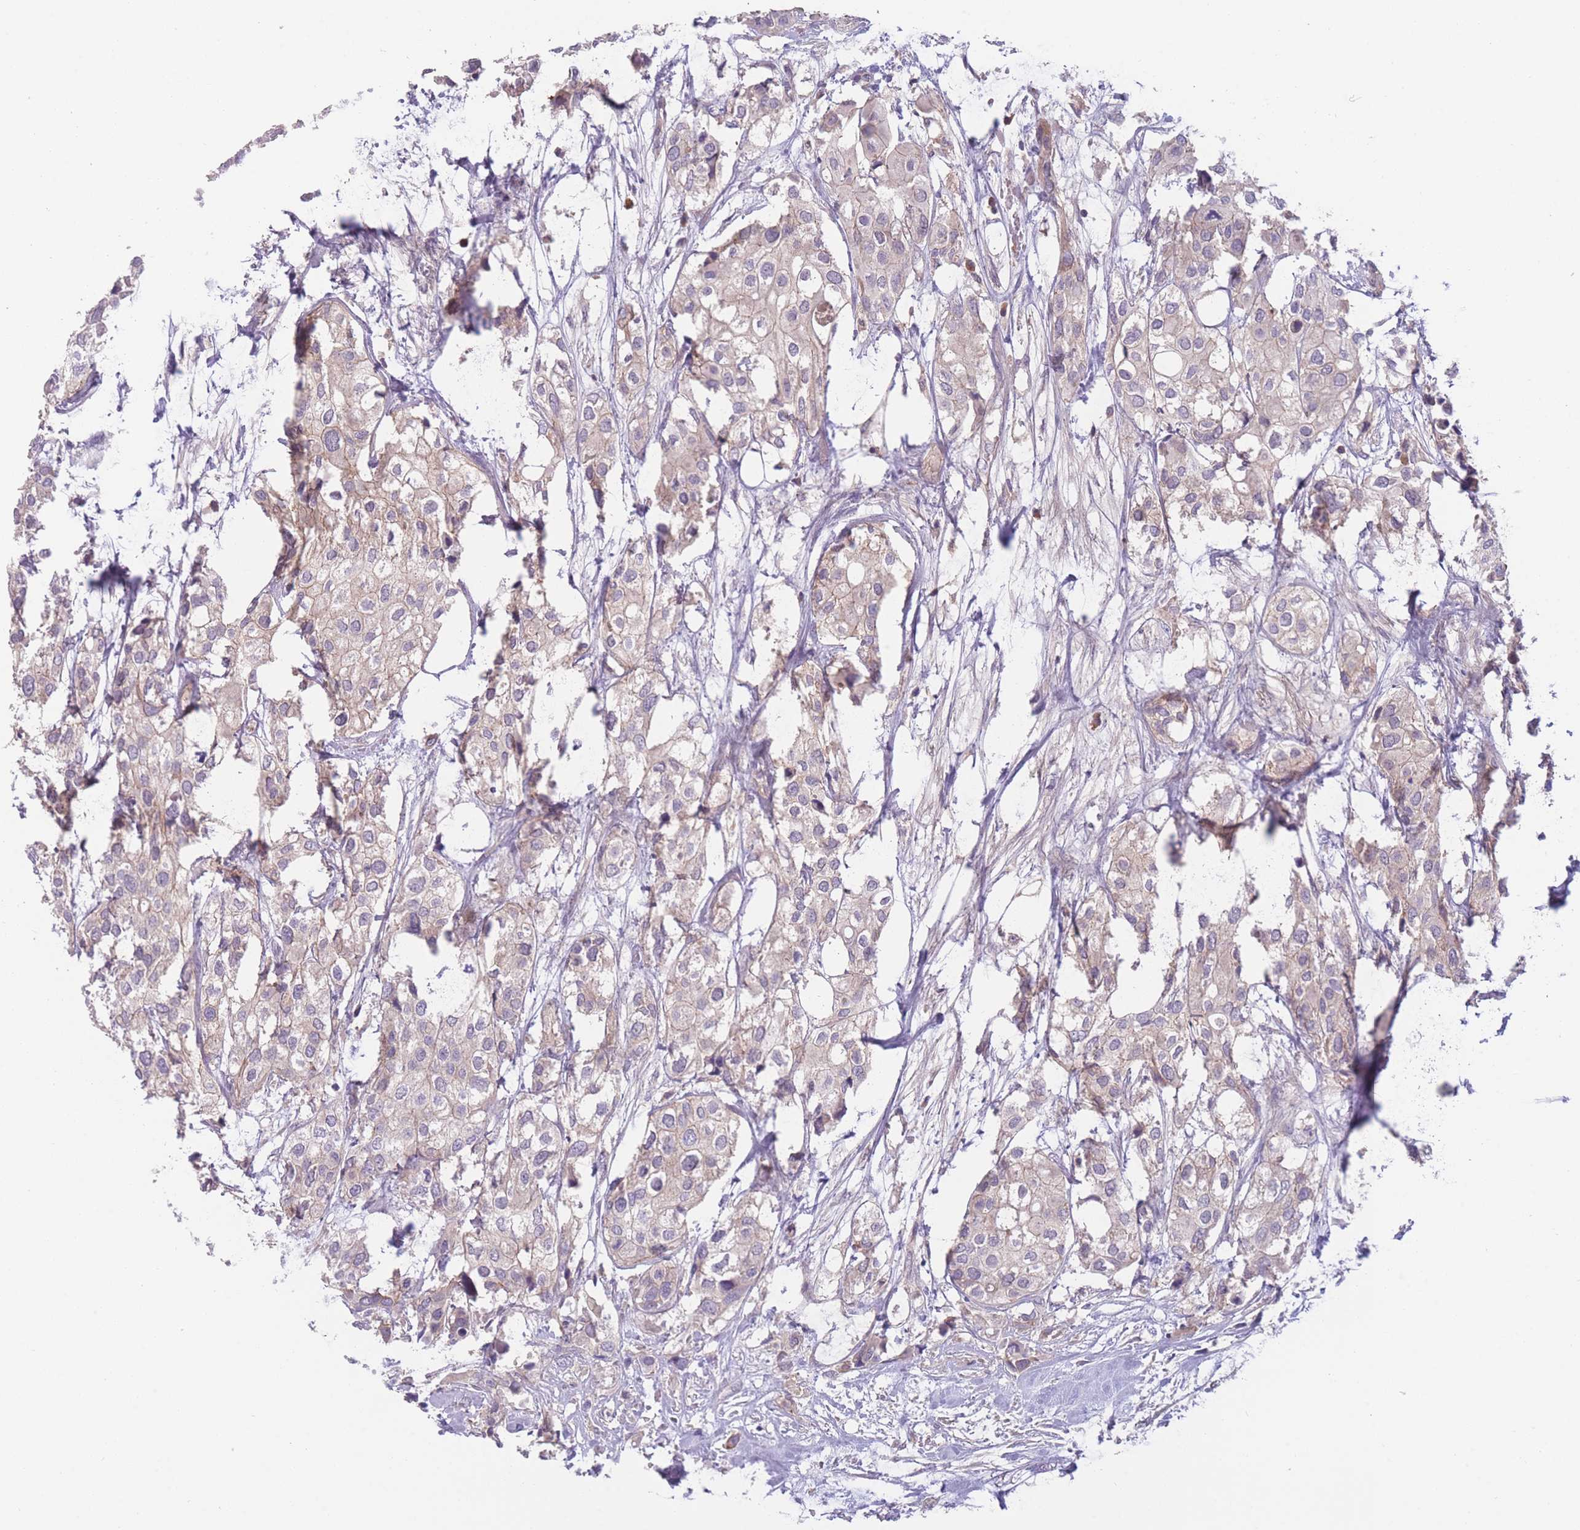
{"staining": {"intensity": "weak", "quantity": ">75%", "location": "cytoplasmic/membranous"}, "tissue": "urothelial cancer", "cell_type": "Tumor cells", "image_type": "cancer", "snomed": [{"axis": "morphology", "description": "Urothelial carcinoma, High grade"}, {"axis": "topography", "description": "Urinary bladder"}], "caption": "A histopathology image showing weak cytoplasmic/membranous expression in approximately >75% of tumor cells in urothelial cancer, as visualized by brown immunohistochemical staining.", "gene": "WDR93", "patient": {"sex": "male", "age": 64}}